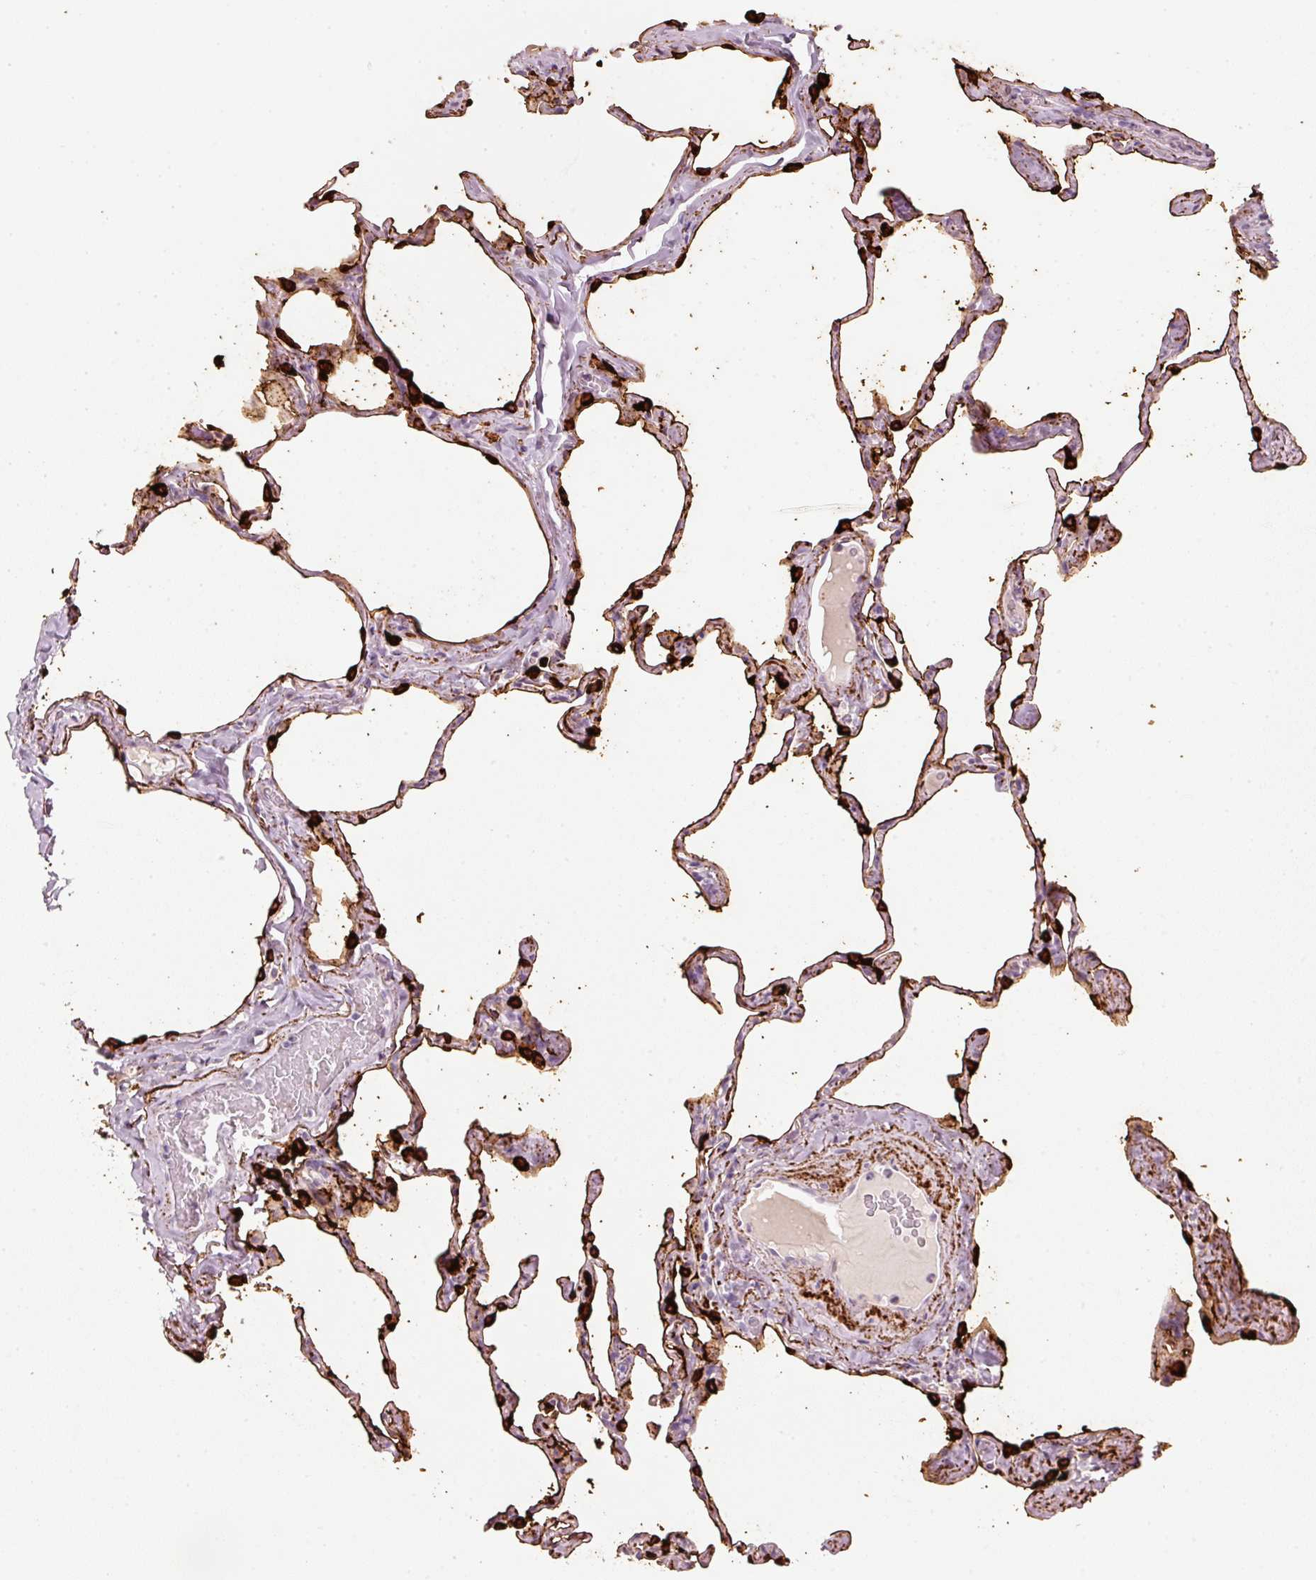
{"staining": {"intensity": "strong", "quantity": "25%-75%", "location": "cytoplasmic/membranous"}, "tissue": "lung", "cell_type": "Alveolar cells", "image_type": "normal", "snomed": [{"axis": "morphology", "description": "Normal tissue, NOS"}, {"axis": "topography", "description": "Lung"}], "caption": "A high amount of strong cytoplasmic/membranous staining is appreciated in about 25%-75% of alveolar cells in unremarkable lung. The protein of interest is shown in brown color, while the nuclei are stained blue.", "gene": "STEAP1", "patient": {"sex": "male", "age": 65}}